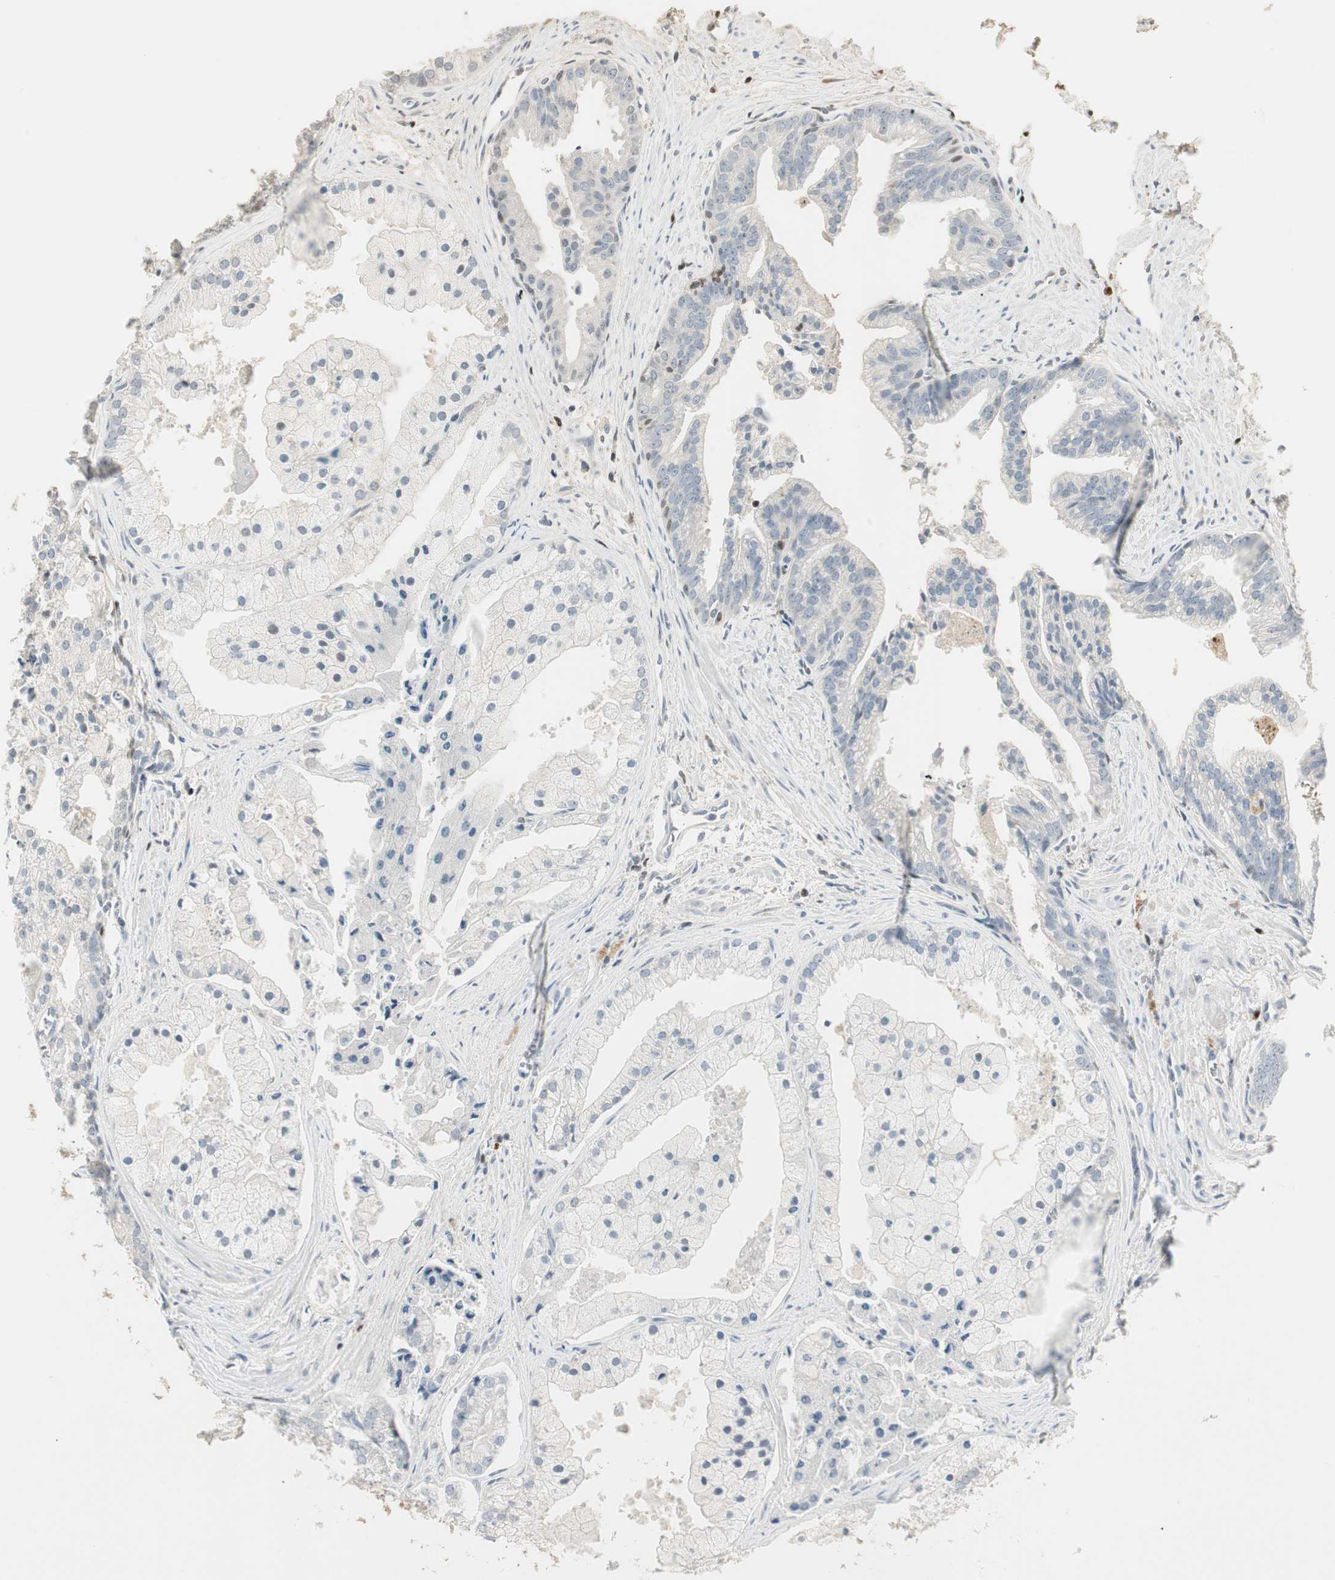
{"staining": {"intensity": "negative", "quantity": "none", "location": "none"}, "tissue": "prostate cancer", "cell_type": "Tumor cells", "image_type": "cancer", "snomed": [{"axis": "morphology", "description": "Adenocarcinoma, High grade"}, {"axis": "topography", "description": "Prostate"}], "caption": "High magnification brightfield microscopy of adenocarcinoma (high-grade) (prostate) stained with DAB (3,3'-diaminobenzidine) (brown) and counterstained with hematoxylin (blue): tumor cells show no significant expression. (DAB immunohistochemistry (IHC) with hematoxylin counter stain).", "gene": "RUNX2", "patient": {"sex": "male", "age": 67}}